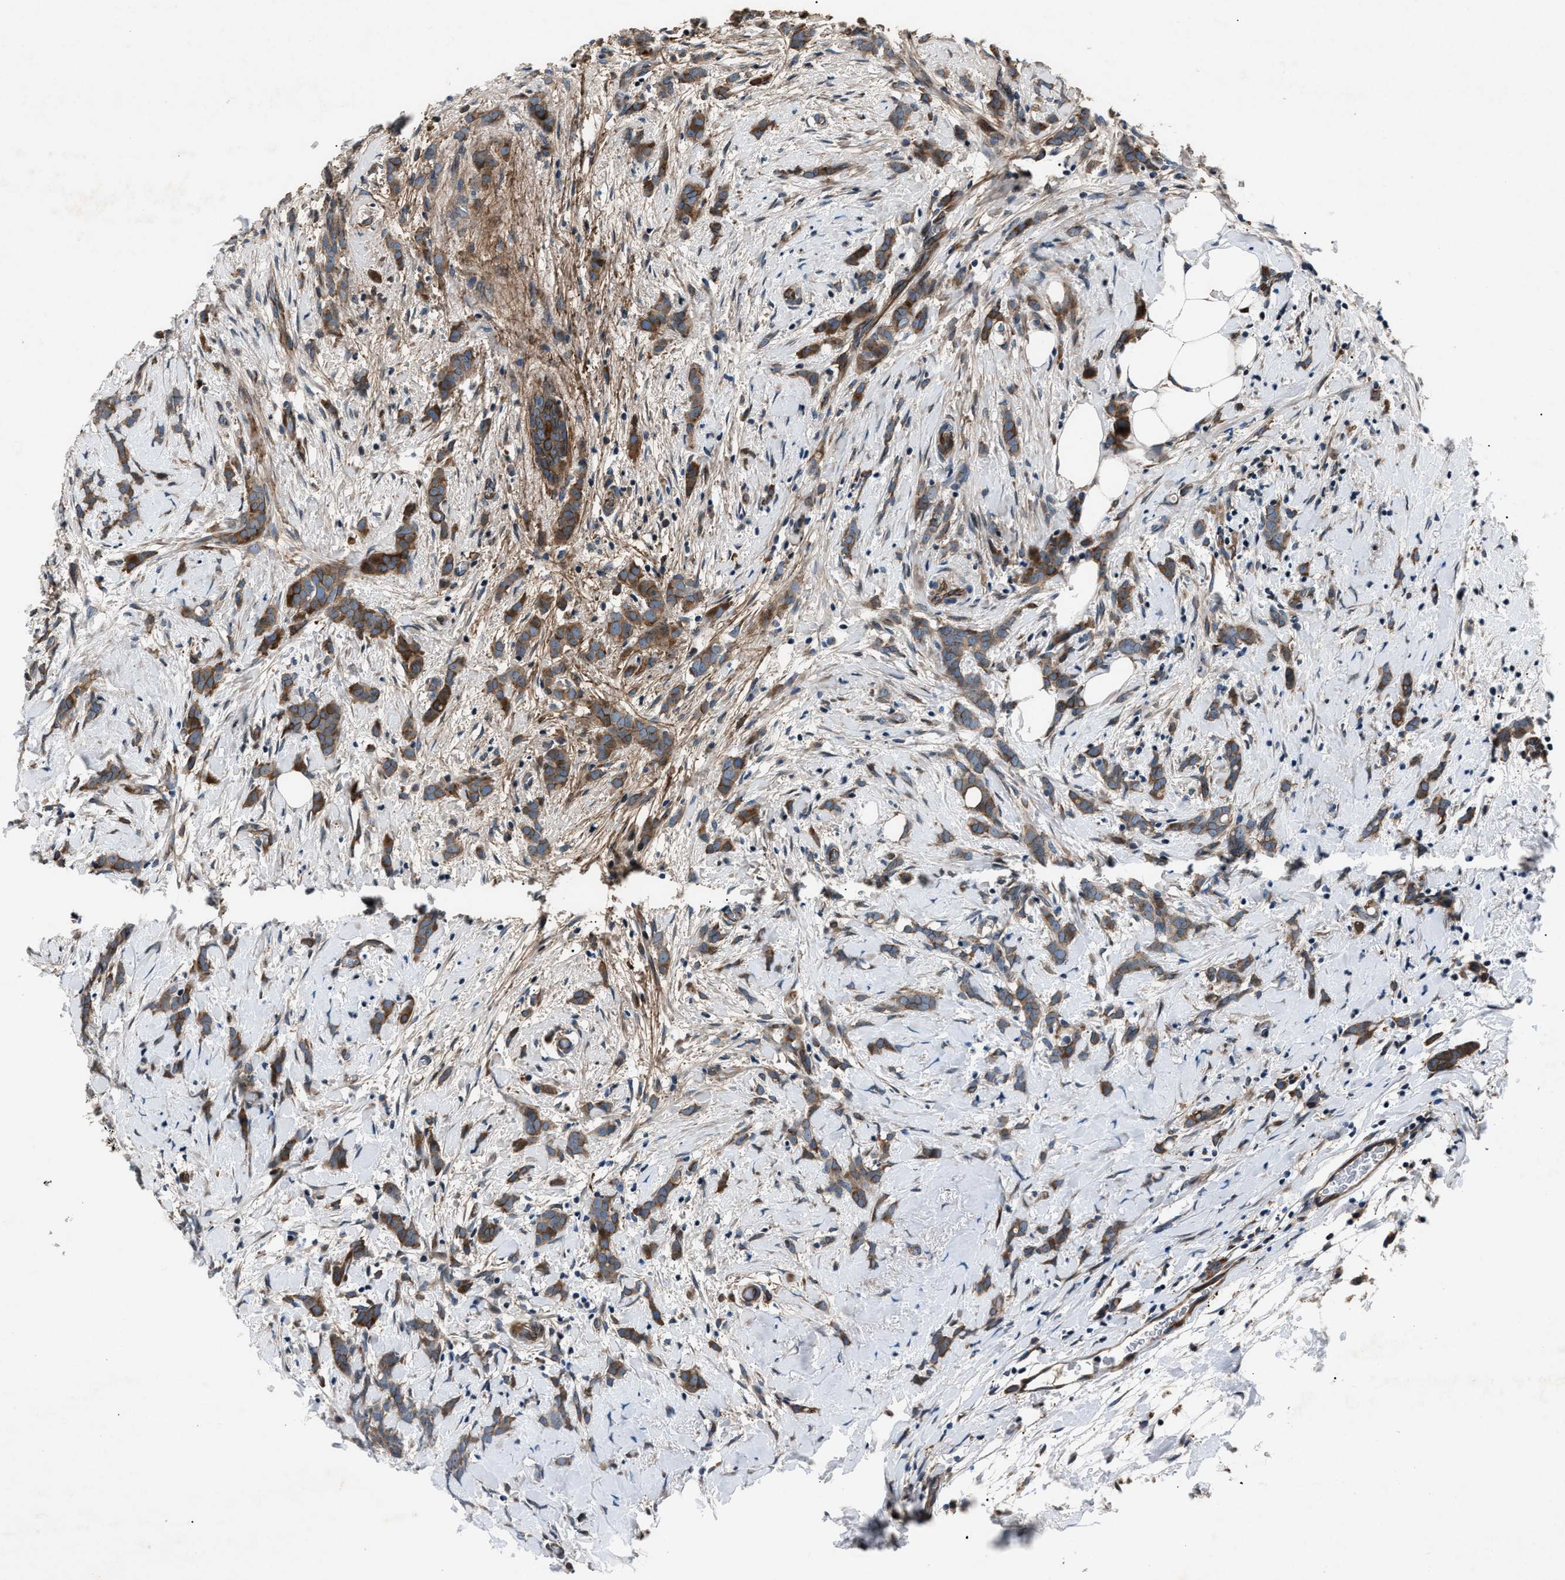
{"staining": {"intensity": "strong", "quantity": ">75%", "location": "cytoplasmic/membranous"}, "tissue": "breast cancer", "cell_type": "Tumor cells", "image_type": "cancer", "snomed": [{"axis": "morphology", "description": "Lobular carcinoma, in situ"}, {"axis": "morphology", "description": "Lobular carcinoma"}, {"axis": "topography", "description": "Breast"}], "caption": "The immunohistochemical stain shows strong cytoplasmic/membranous staining in tumor cells of breast cancer (lobular carcinoma in situ) tissue. (IHC, brightfield microscopy, high magnification).", "gene": "DYNC2I1", "patient": {"sex": "female", "age": 41}}